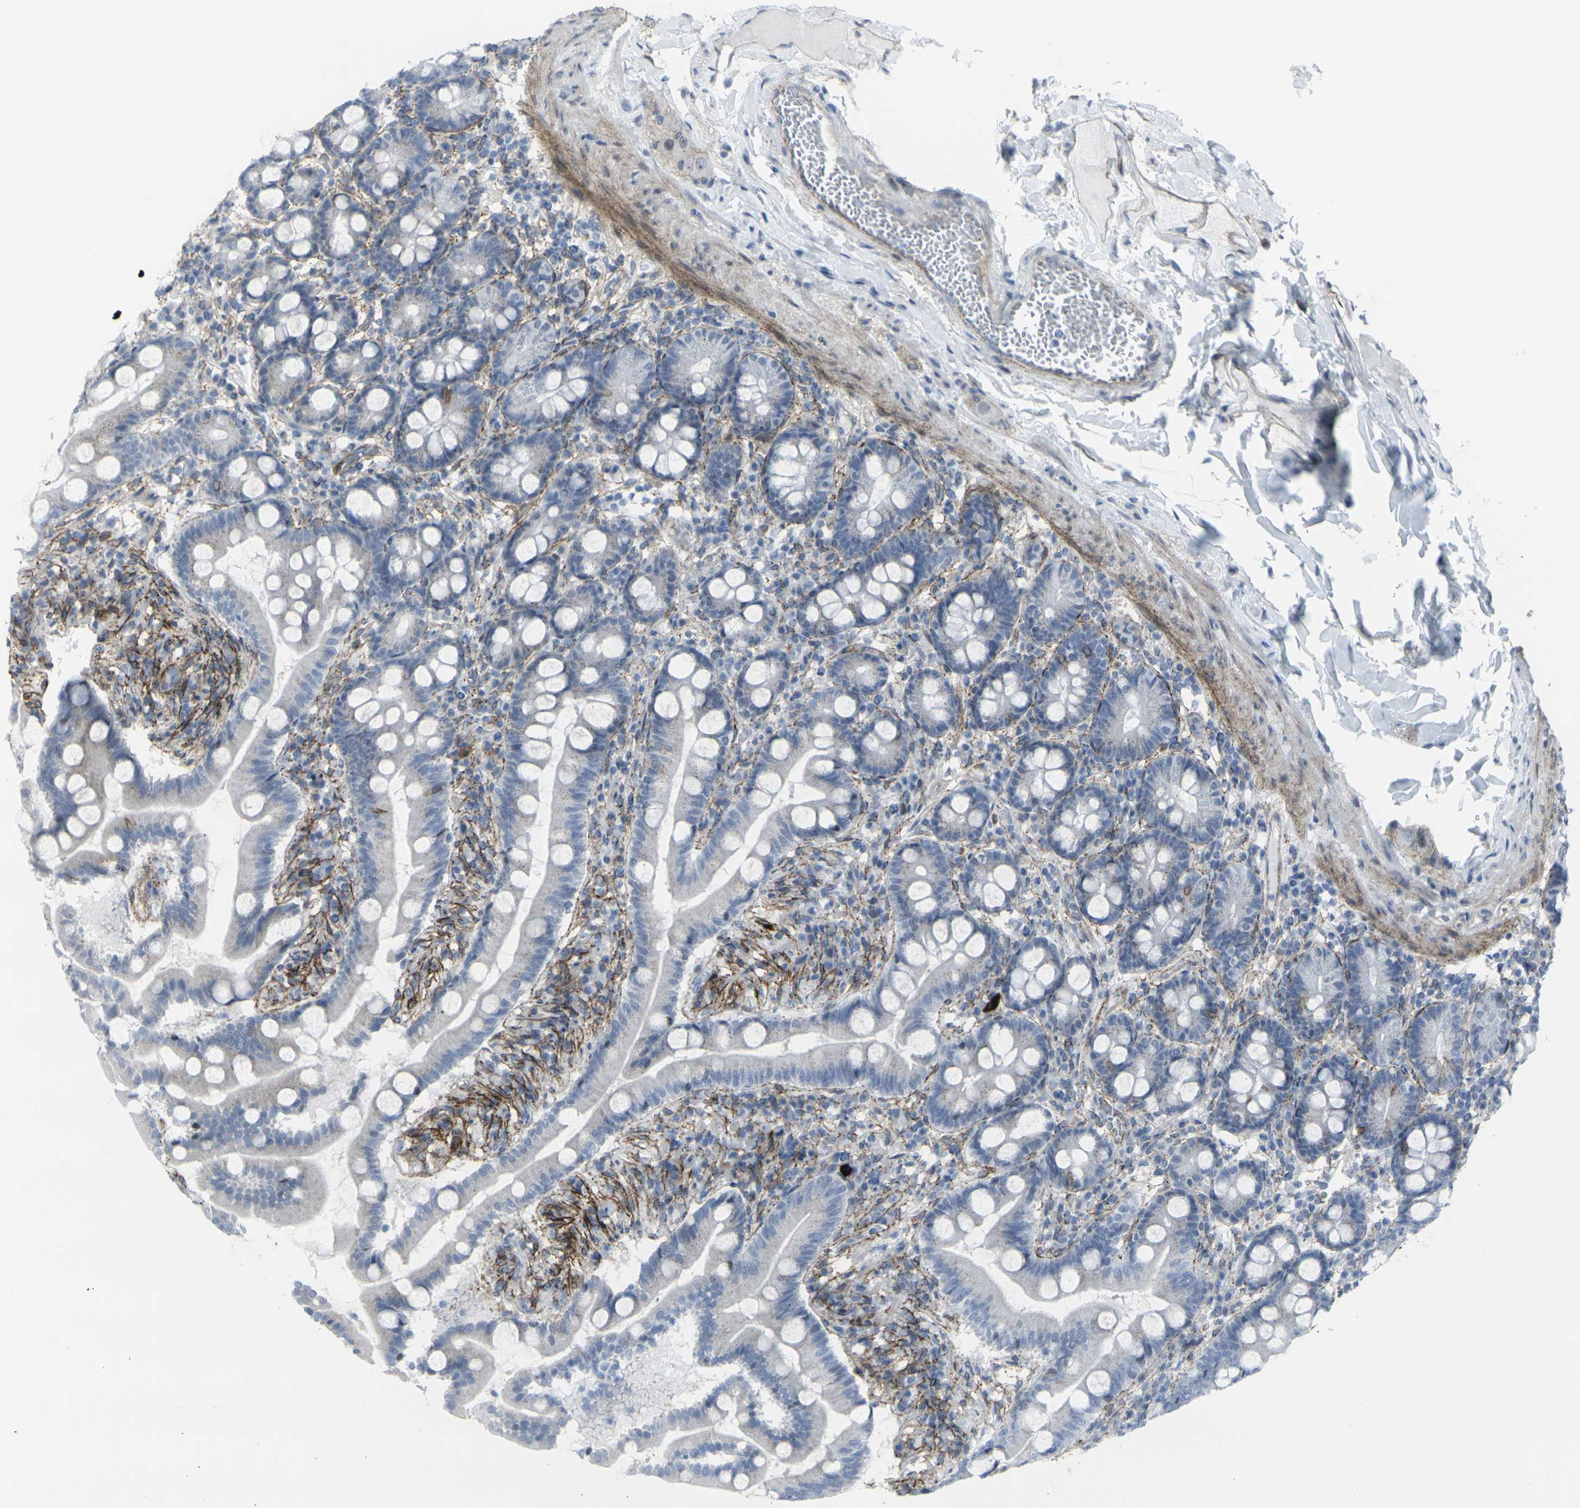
{"staining": {"intensity": "negative", "quantity": "none", "location": "none"}, "tissue": "duodenum", "cell_type": "Glandular cells", "image_type": "normal", "snomed": [{"axis": "morphology", "description": "Normal tissue, NOS"}, {"axis": "topography", "description": "Duodenum"}], "caption": "Glandular cells show no significant protein staining in unremarkable duodenum. (Stains: DAB (3,3'-diaminobenzidine) immunohistochemistry (IHC) with hematoxylin counter stain, Microscopy: brightfield microscopy at high magnification).", "gene": "CDH11", "patient": {"sex": "male", "age": 50}}